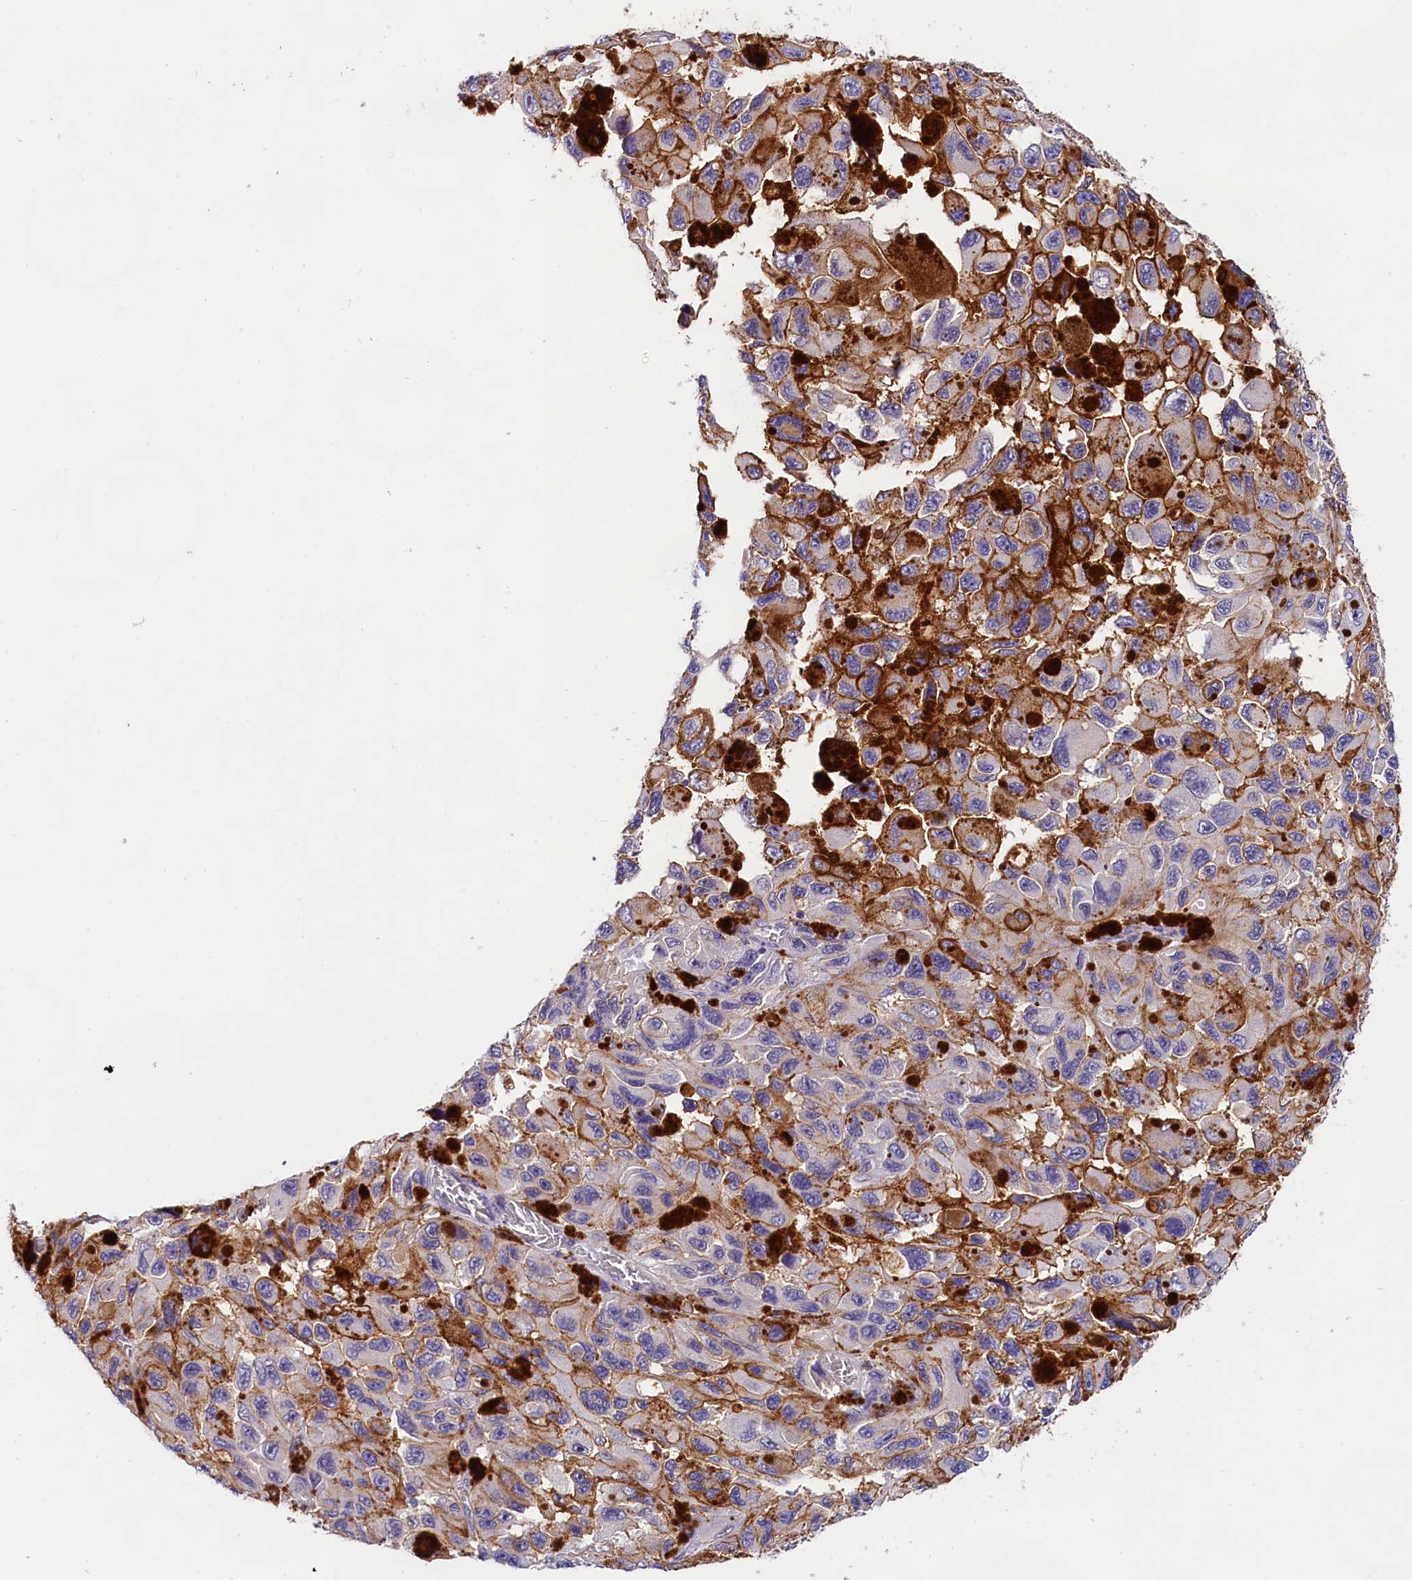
{"staining": {"intensity": "moderate", "quantity": "25%-75%", "location": "cytoplasmic/membranous"}, "tissue": "melanoma", "cell_type": "Tumor cells", "image_type": "cancer", "snomed": [{"axis": "morphology", "description": "Malignant melanoma, NOS"}, {"axis": "topography", "description": "Skin"}], "caption": "A medium amount of moderate cytoplasmic/membranous staining is identified in about 25%-75% of tumor cells in malignant melanoma tissue. (Brightfield microscopy of DAB IHC at high magnification).", "gene": "OAS3", "patient": {"sex": "female", "age": 73}}